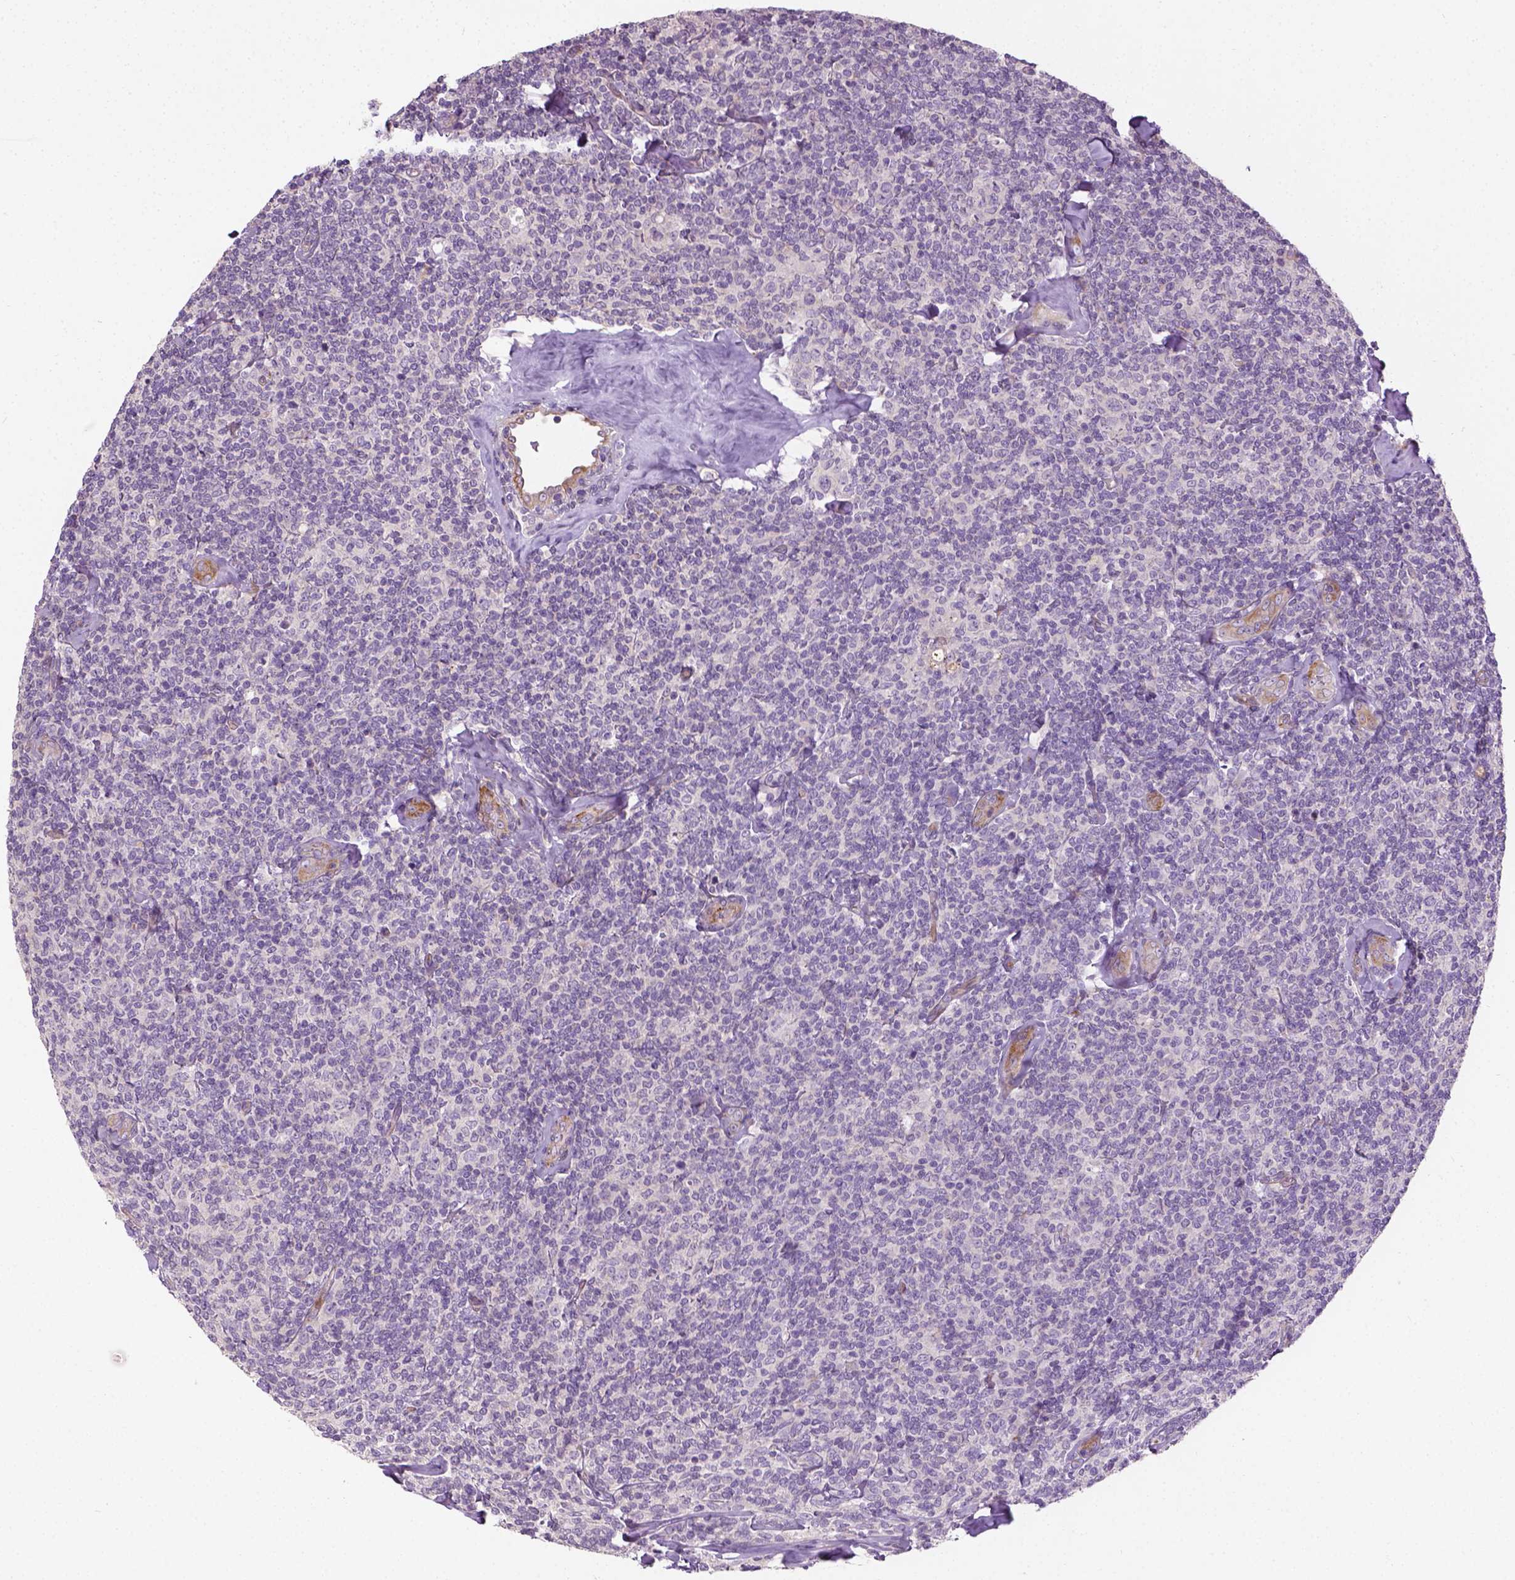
{"staining": {"intensity": "negative", "quantity": "none", "location": "none"}, "tissue": "lymphoma", "cell_type": "Tumor cells", "image_type": "cancer", "snomed": [{"axis": "morphology", "description": "Malignant lymphoma, non-Hodgkin's type, Low grade"}, {"axis": "topography", "description": "Lymph node"}], "caption": "Lymphoma stained for a protein using IHC exhibits no staining tumor cells.", "gene": "PKP3", "patient": {"sex": "female", "age": 56}}